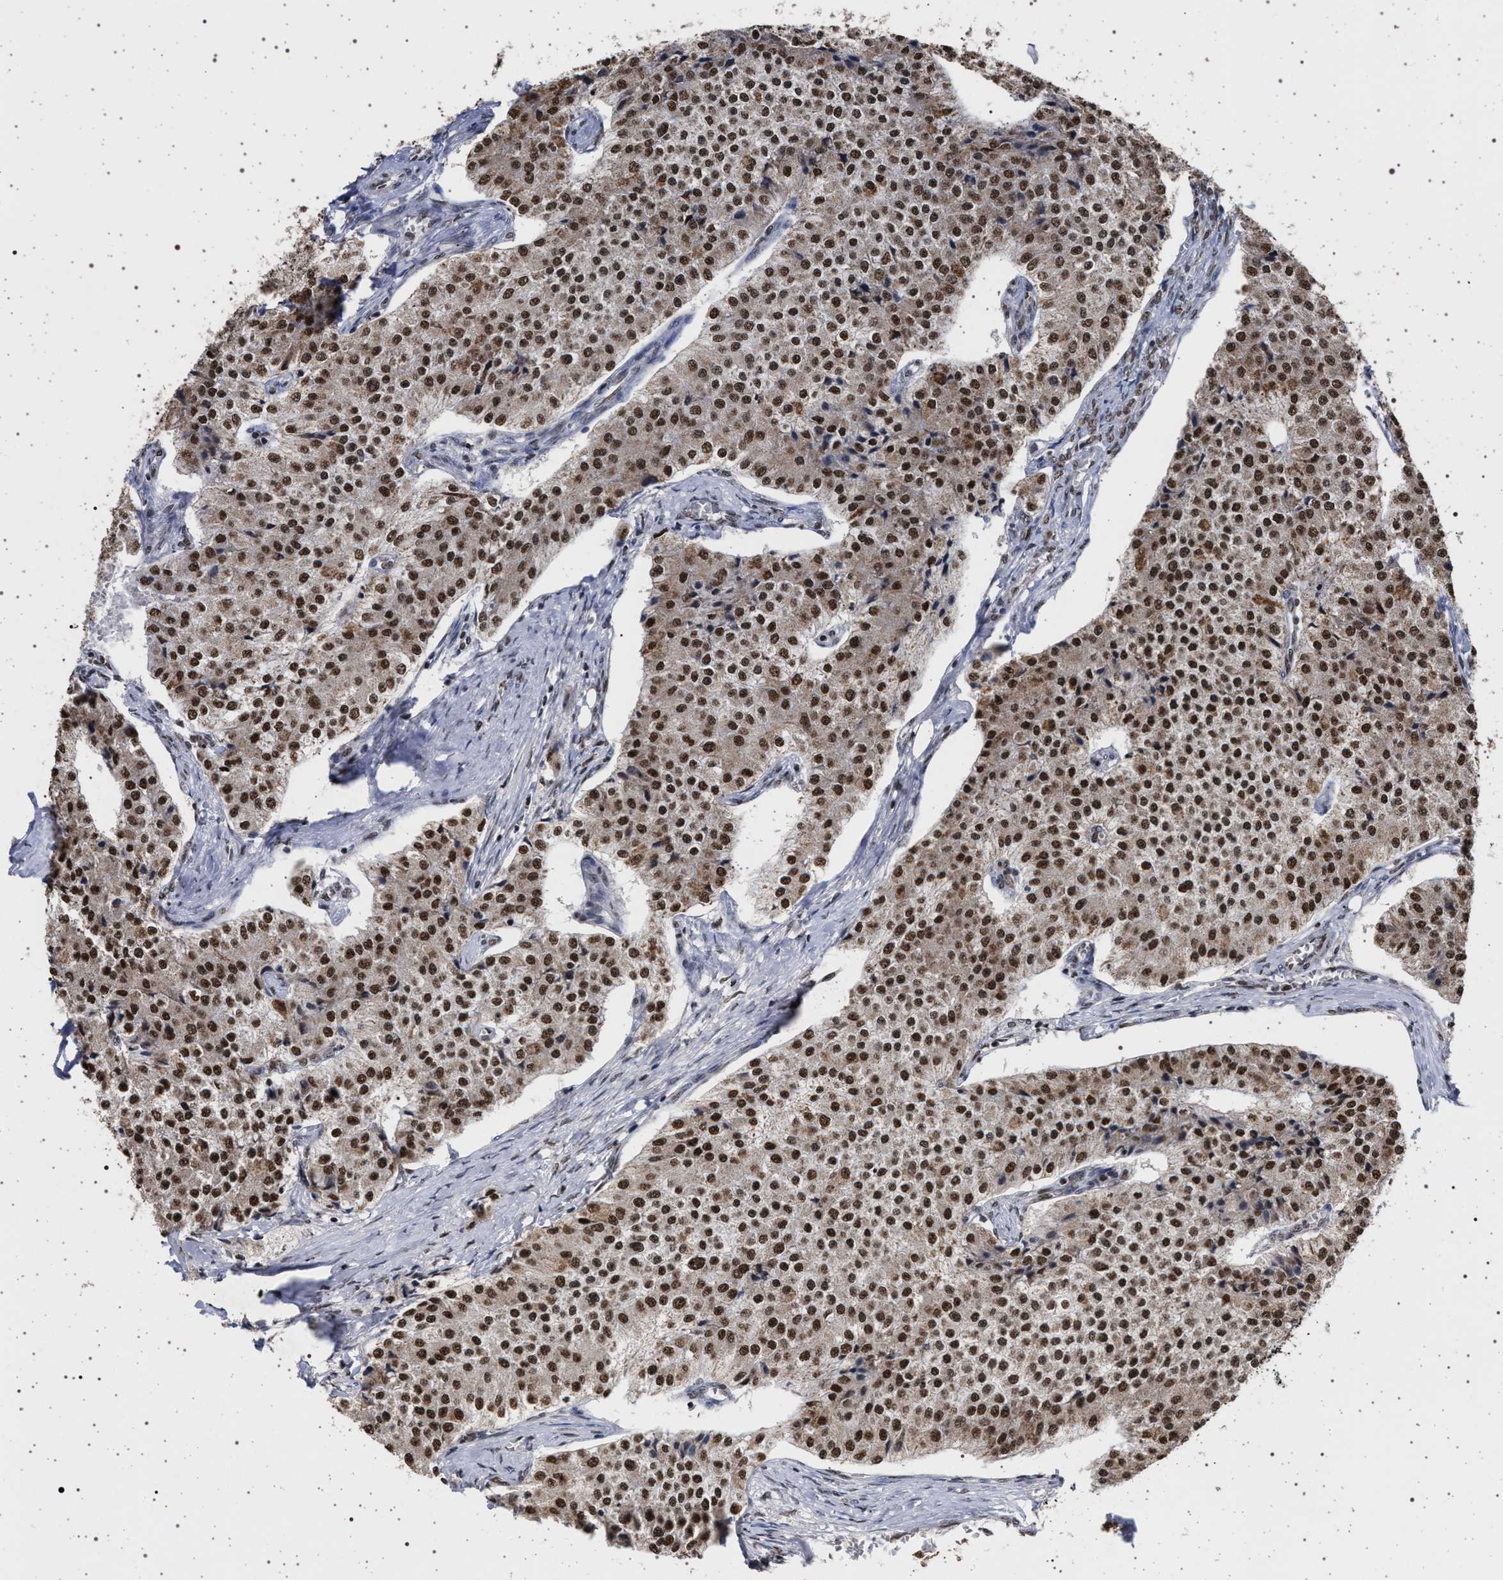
{"staining": {"intensity": "moderate", "quantity": ">75%", "location": "nuclear"}, "tissue": "carcinoid", "cell_type": "Tumor cells", "image_type": "cancer", "snomed": [{"axis": "morphology", "description": "Carcinoid, malignant, NOS"}, {"axis": "topography", "description": "Colon"}], "caption": "Carcinoid (malignant) was stained to show a protein in brown. There is medium levels of moderate nuclear positivity in about >75% of tumor cells. (DAB = brown stain, brightfield microscopy at high magnification).", "gene": "PHF12", "patient": {"sex": "female", "age": 52}}